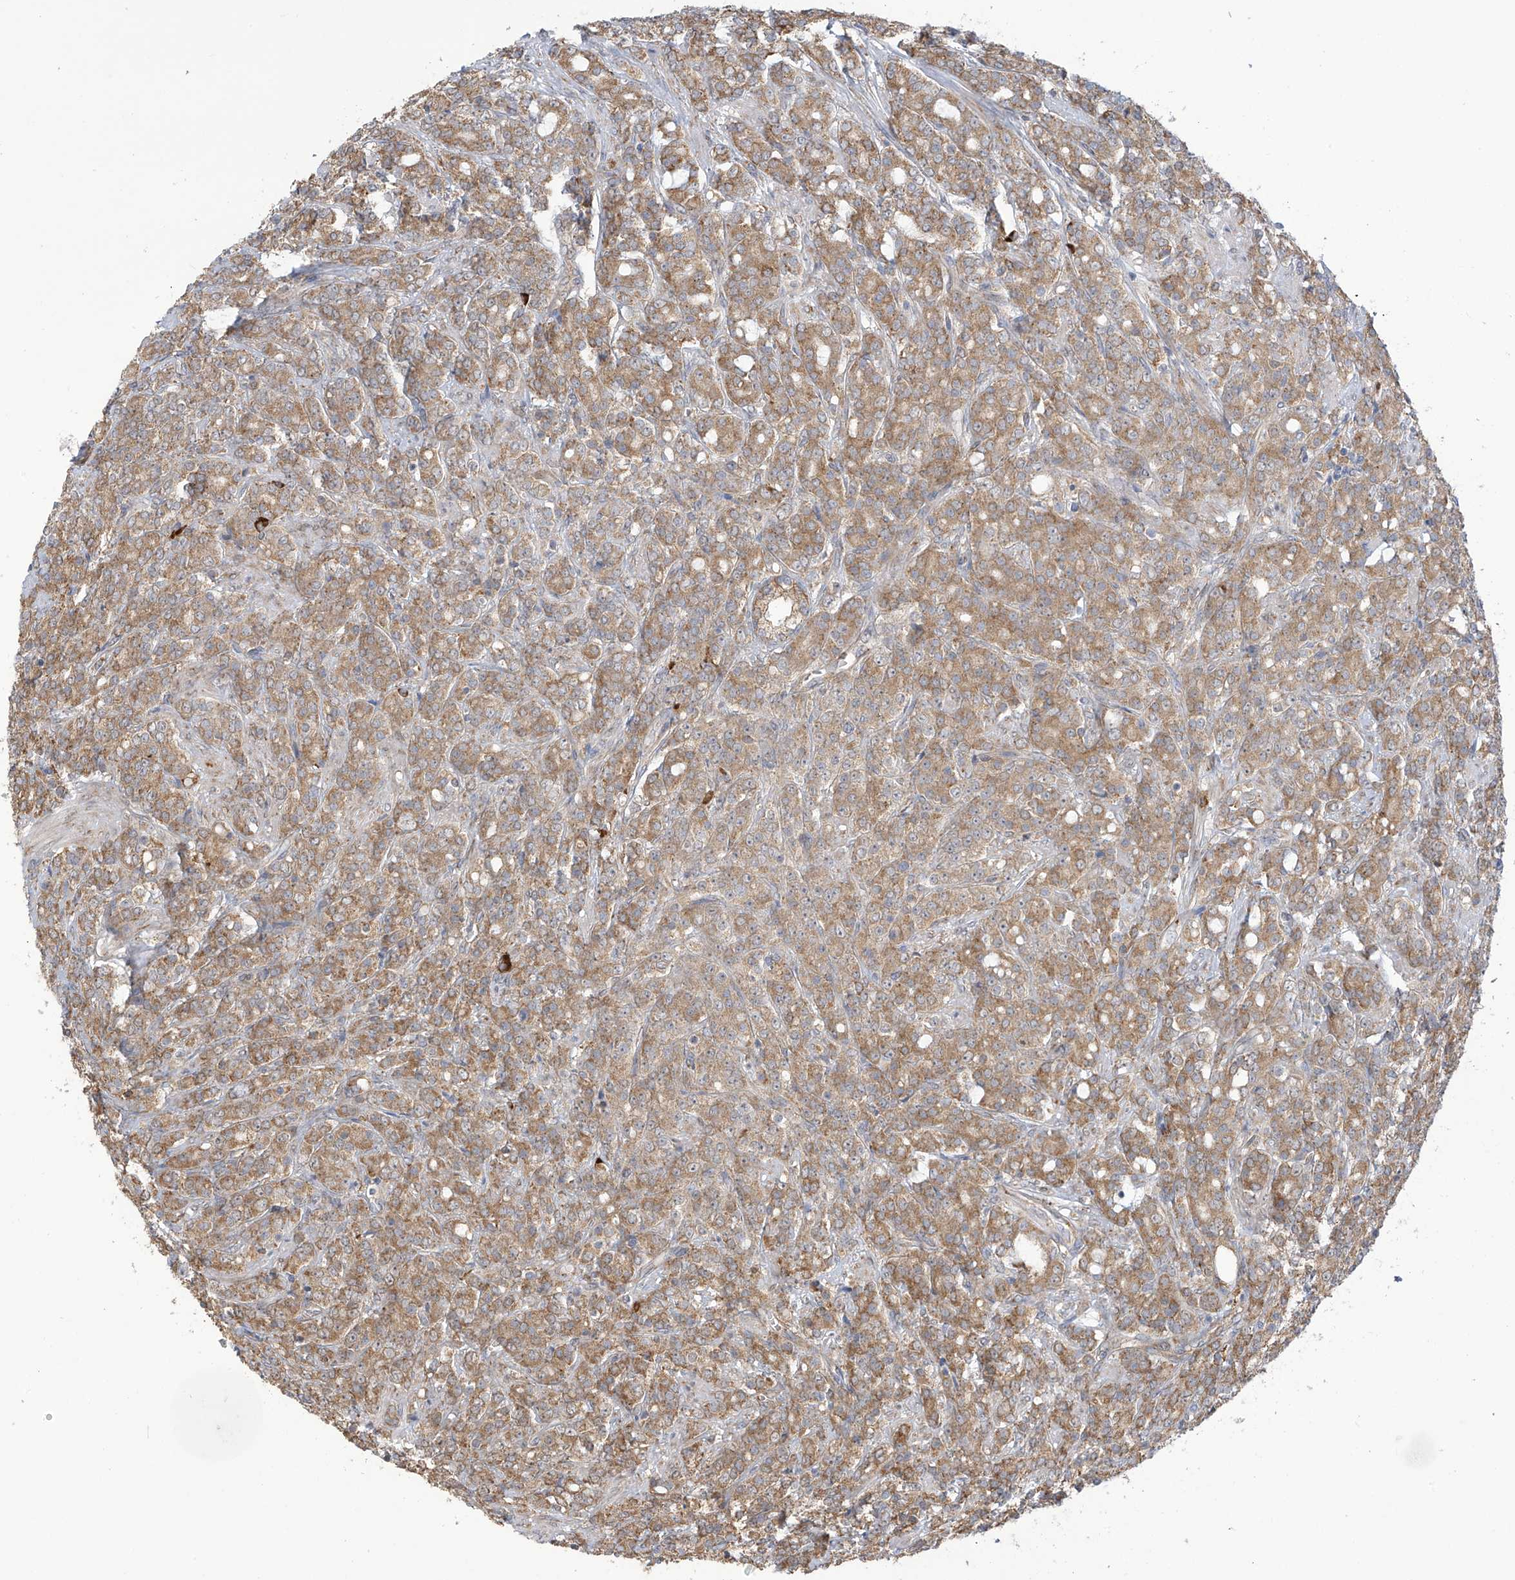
{"staining": {"intensity": "moderate", "quantity": "25%-75%", "location": "cytoplasmic/membranous"}, "tissue": "prostate cancer", "cell_type": "Tumor cells", "image_type": "cancer", "snomed": [{"axis": "morphology", "description": "Adenocarcinoma, High grade"}, {"axis": "topography", "description": "Prostate"}], "caption": "Immunohistochemistry (IHC) micrograph of human prostate adenocarcinoma (high-grade) stained for a protein (brown), which demonstrates medium levels of moderate cytoplasmic/membranous staining in approximately 25%-75% of tumor cells.", "gene": "KIAA1522", "patient": {"sex": "male", "age": 62}}